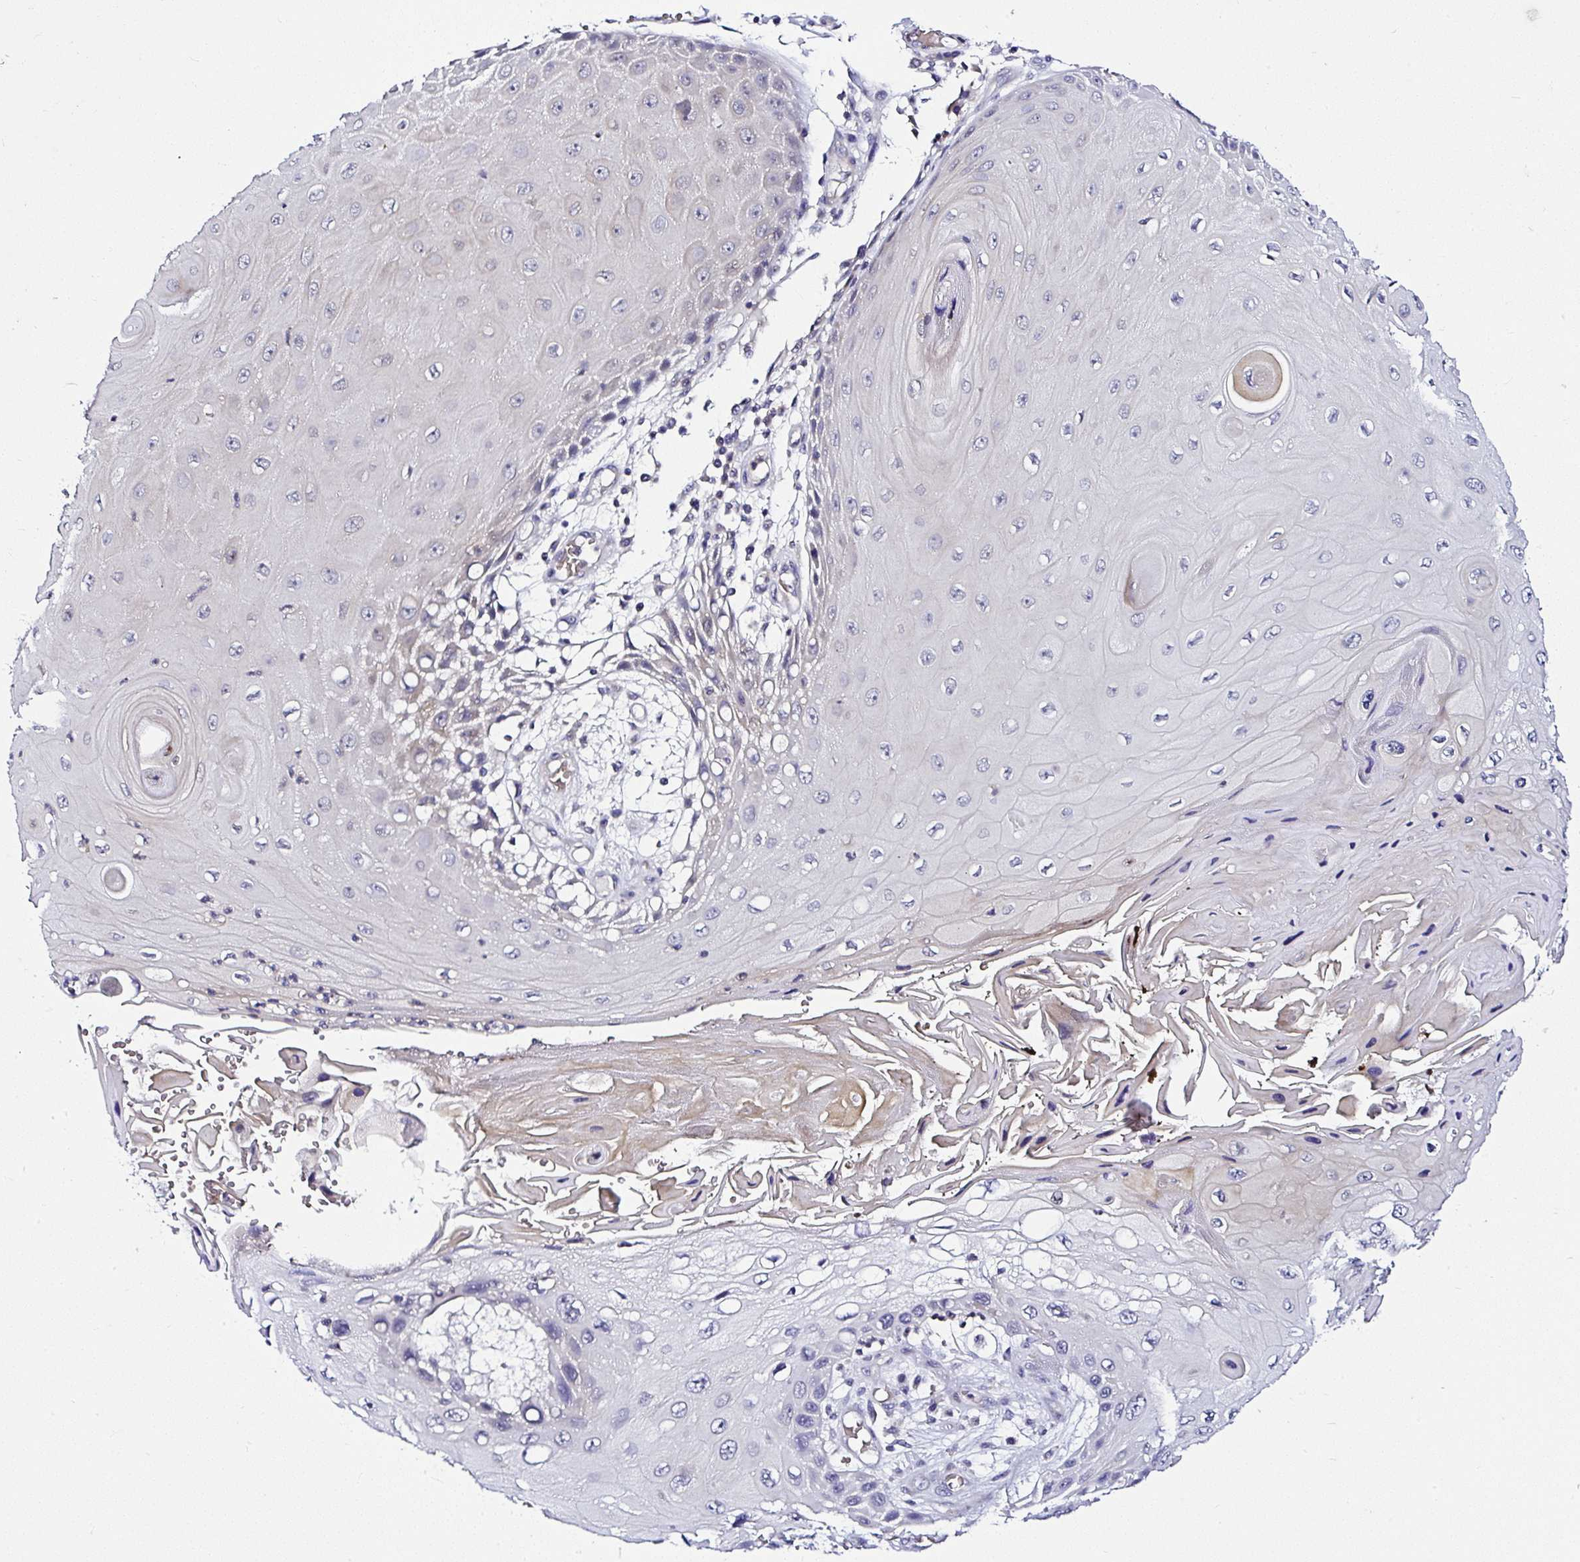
{"staining": {"intensity": "negative", "quantity": "none", "location": "none"}, "tissue": "skin cancer", "cell_type": "Tumor cells", "image_type": "cancer", "snomed": [{"axis": "morphology", "description": "Squamous cell carcinoma, NOS"}, {"axis": "topography", "description": "Skin"}, {"axis": "topography", "description": "Vulva"}], "caption": "Immunohistochemistry (IHC) photomicrograph of human skin squamous cell carcinoma stained for a protein (brown), which exhibits no positivity in tumor cells. (DAB immunohistochemistry (IHC), high magnification).", "gene": "DEPDC5", "patient": {"sex": "female", "age": 44}}